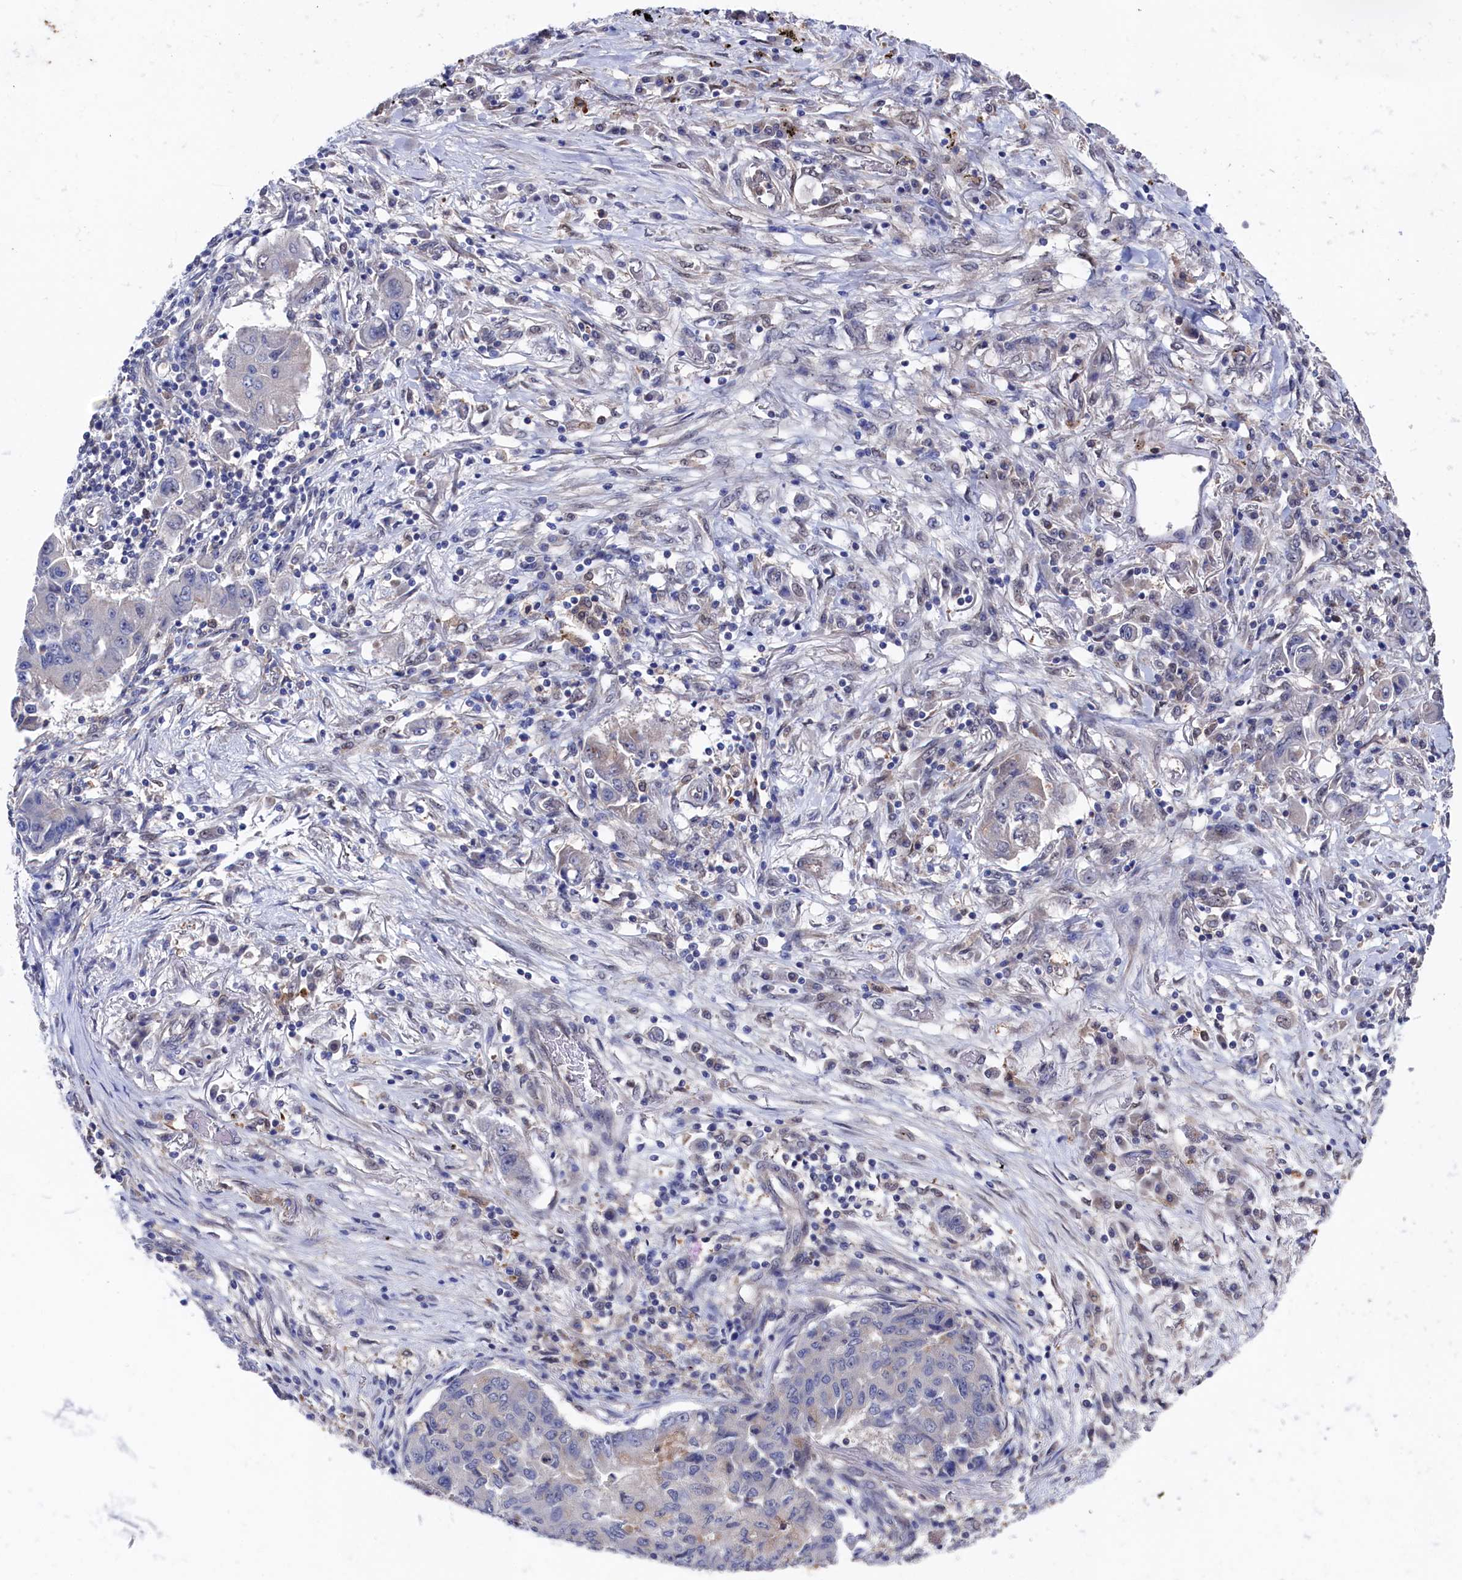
{"staining": {"intensity": "negative", "quantity": "none", "location": "none"}, "tissue": "lung cancer", "cell_type": "Tumor cells", "image_type": "cancer", "snomed": [{"axis": "morphology", "description": "Squamous cell carcinoma, NOS"}, {"axis": "topography", "description": "Lung"}], "caption": "Lung cancer (squamous cell carcinoma) was stained to show a protein in brown. There is no significant expression in tumor cells.", "gene": "RNH1", "patient": {"sex": "male", "age": 74}}